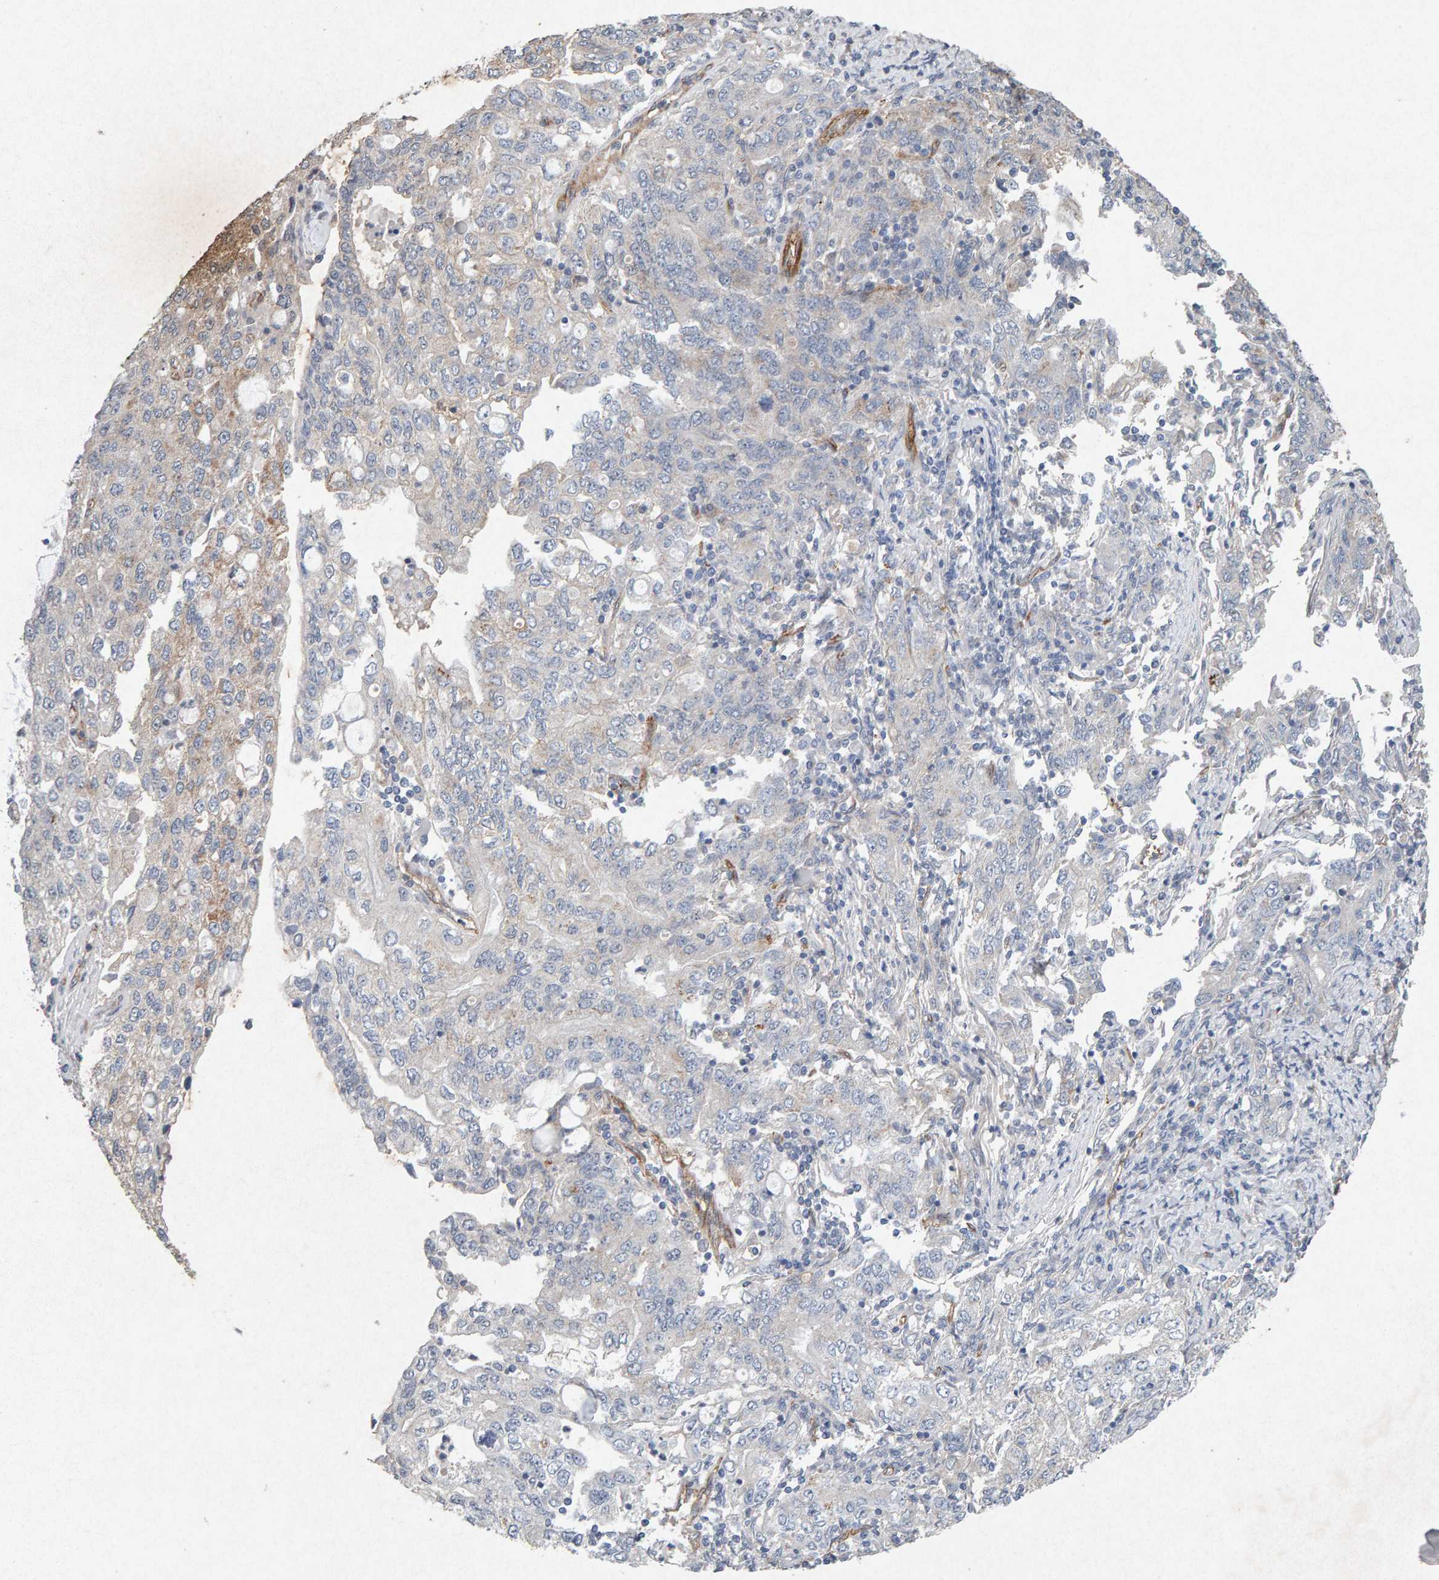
{"staining": {"intensity": "negative", "quantity": "none", "location": "none"}, "tissue": "stomach cancer", "cell_type": "Tumor cells", "image_type": "cancer", "snomed": [{"axis": "morphology", "description": "Adenocarcinoma, NOS"}, {"axis": "topography", "description": "Stomach, lower"}], "caption": "Immunohistochemistry image of human adenocarcinoma (stomach) stained for a protein (brown), which shows no staining in tumor cells. (IHC, brightfield microscopy, high magnification).", "gene": "PTPRM", "patient": {"sex": "female", "age": 72}}